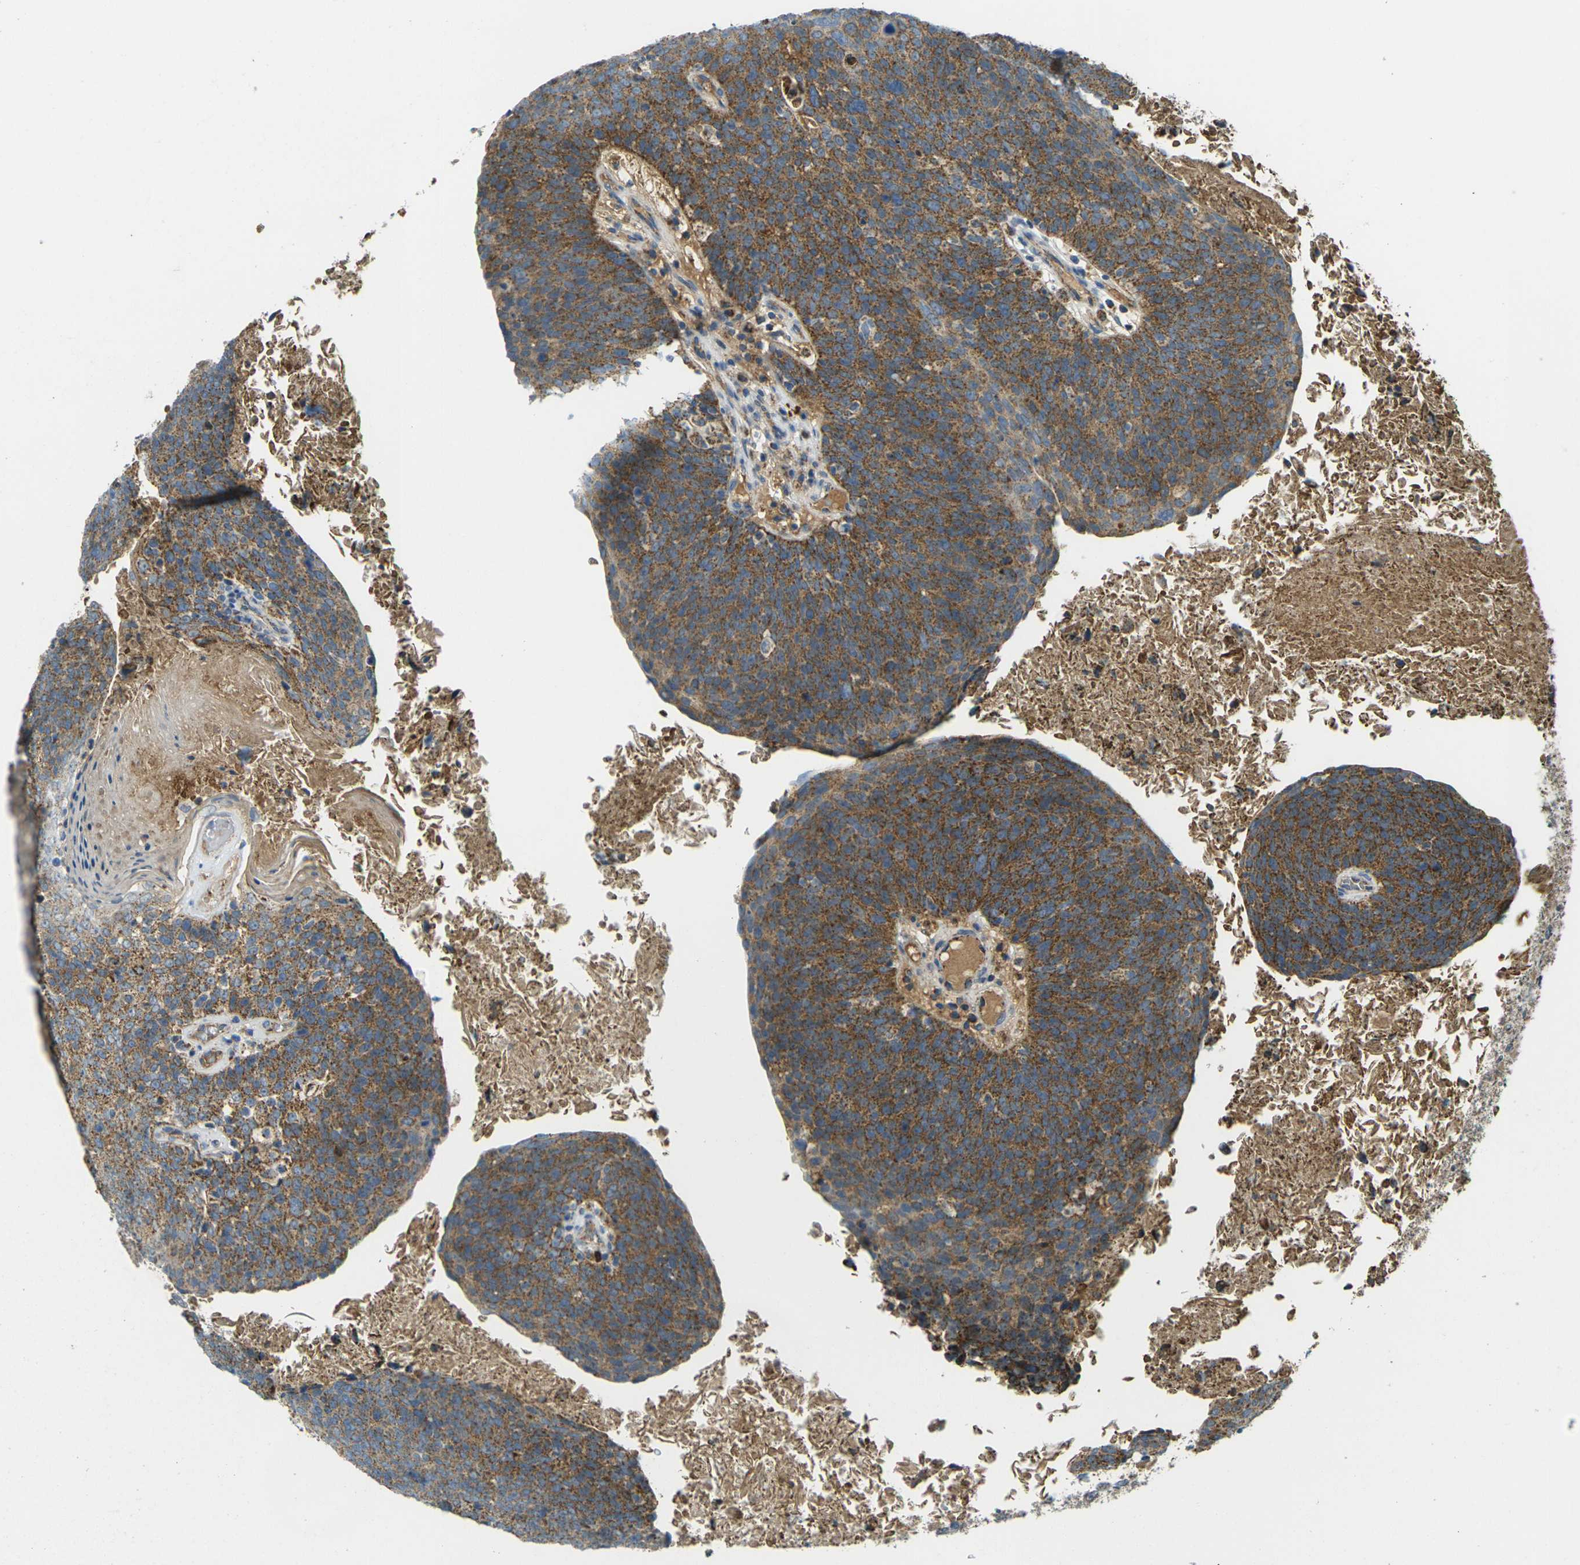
{"staining": {"intensity": "moderate", "quantity": ">75%", "location": "cytoplasmic/membranous"}, "tissue": "head and neck cancer", "cell_type": "Tumor cells", "image_type": "cancer", "snomed": [{"axis": "morphology", "description": "Squamous cell carcinoma, NOS"}, {"axis": "morphology", "description": "Squamous cell carcinoma, metastatic, NOS"}, {"axis": "topography", "description": "Lymph node"}, {"axis": "topography", "description": "Head-Neck"}], "caption": "DAB (3,3'-diaminobenzidine) immunohistochemical staining of human head and neck metastatic squamous cell carcinoma shows moderate cytoplasmic/membranous protein positivity in approximately >75% of tumor cells.", "gene": "IGF1R", "patient": {"sex": "male", "age": 62}}